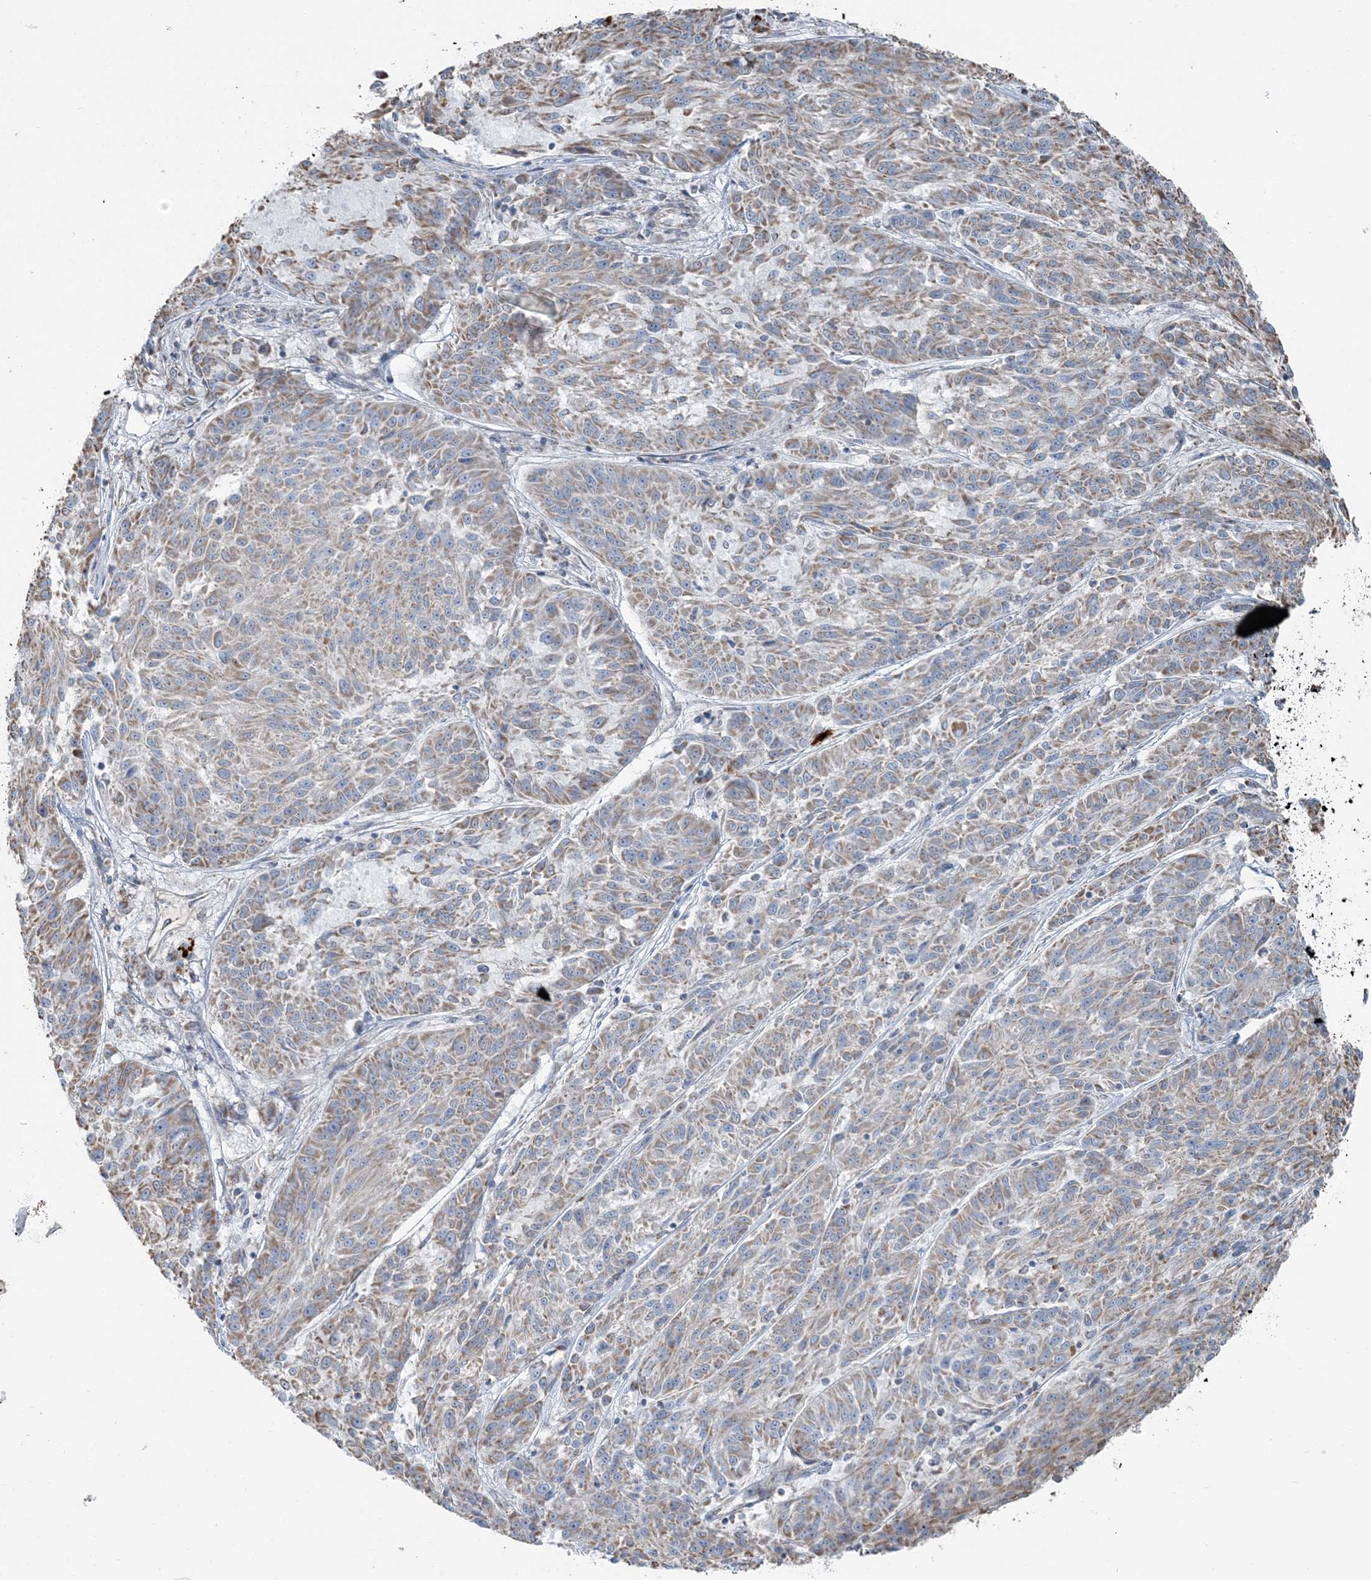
{"staining": {"intensity": "weak", "quantity": "25%-75%", "location": "cytoplasmic/membranous"}, "tissue": "melanoma", "cell_type": "Tumor cells", "image_type": "cancer", "snomed": [{"axis": "morphology", "description": "Malignant melanoma, NOS"}, {"axis": "topography", "description": "Skin"}], "caption": "An immunohistochemistry (IHC) image of tumor tissue is shown. Protein staining in brown highlights weak cytoplasmic/membranous positivity in melanoma within tumor cells. (Brightfield microscopy of DAB IHC at high magnification).", "gene": "SLC22A16", "patient": {"sex": "male", "age": 53}}